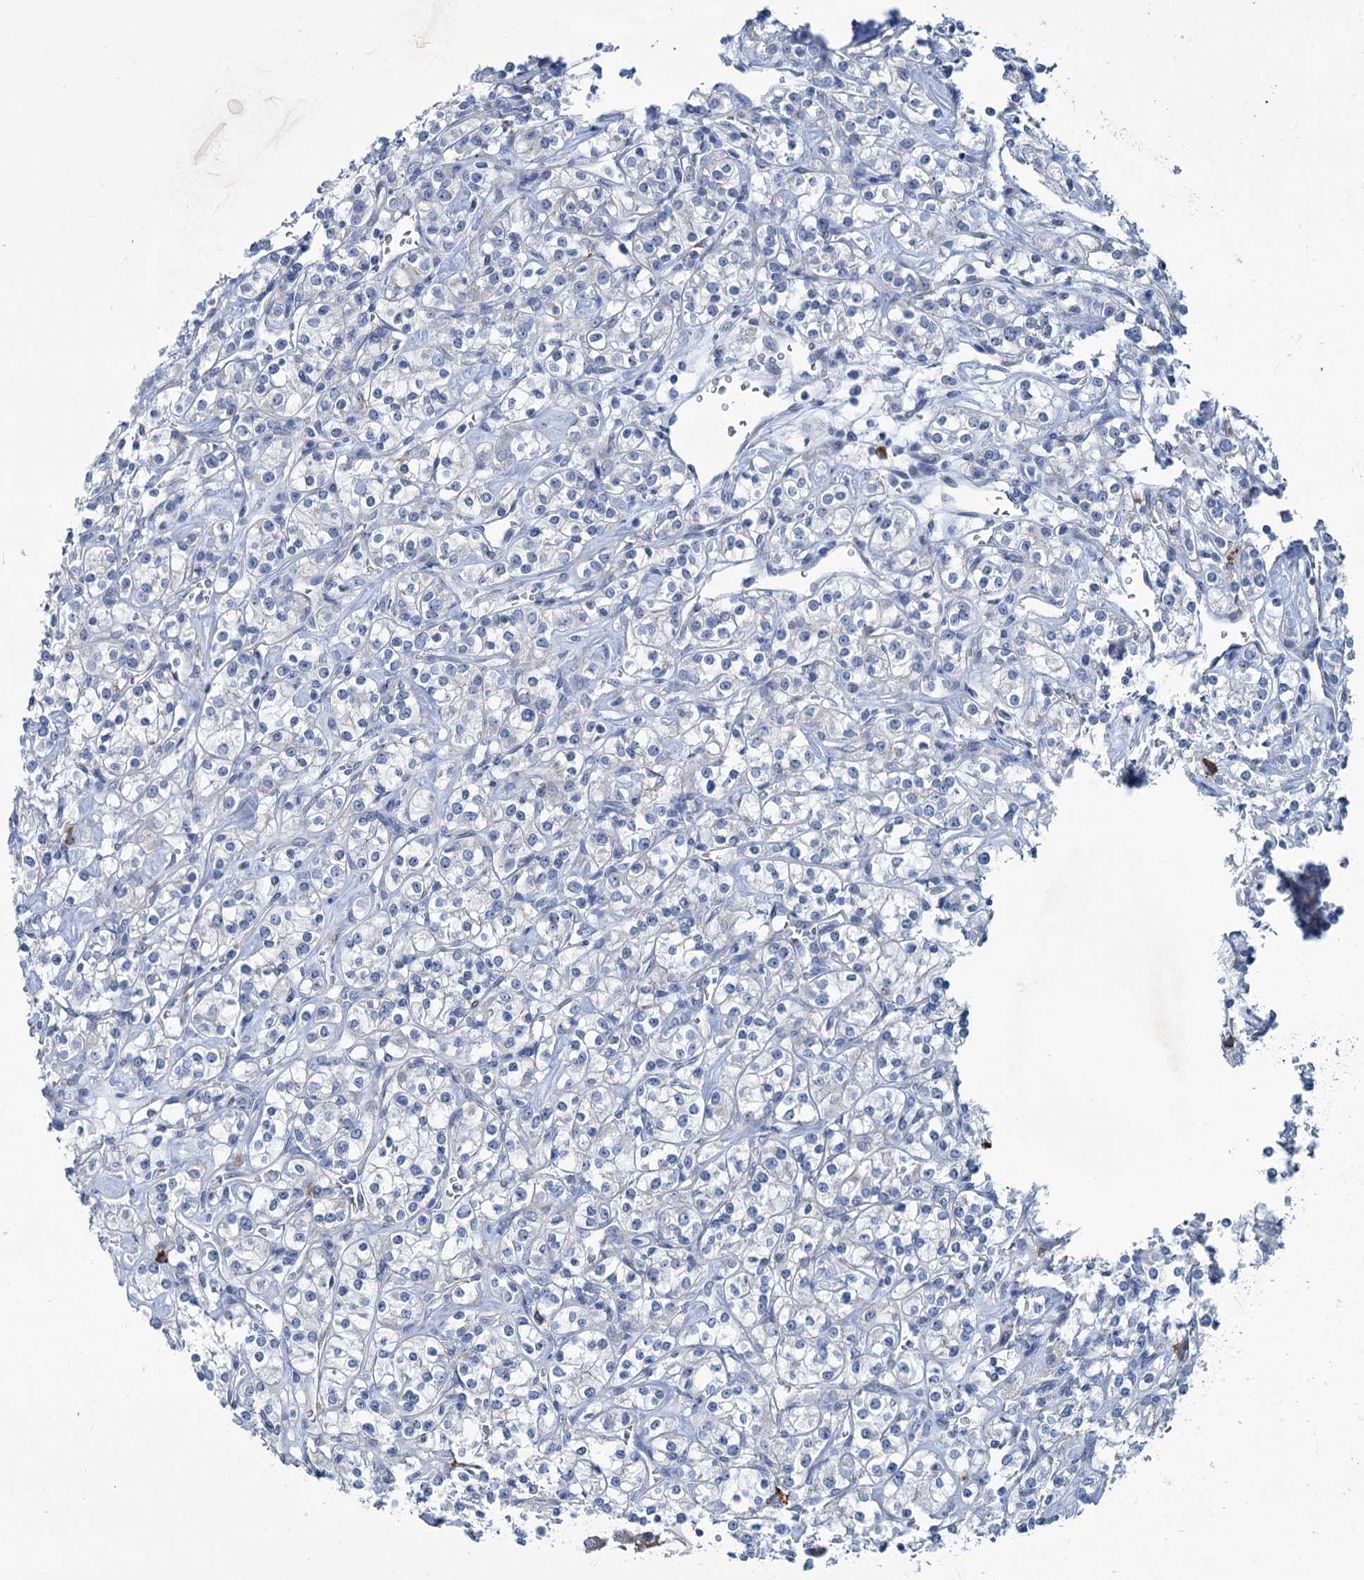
{"staining": {"intensity": "negative", "quantity": "none", "location": "none"}, "tissue": "renal cancer", "cell_type": "Tumor cells", "image_type": "cancer", "snomed": [{"axis": "morphology", "description": "Adenocarcinoma, NOS"}, {"axis": "topography", "description": "Kidney"}], "caption": "Immunohistochemistry micrograph of human renal adenocarcinoma stained for a protein (brown), which shows no staining in tumor cells. The staining was performed using DAB to visualize the protein expression in brown, while the nuclei were stained in blue with hematoxylin (Magnification: 20x).", "gene": "NEU3", "patient": {"sex": "male", "age": 77}}